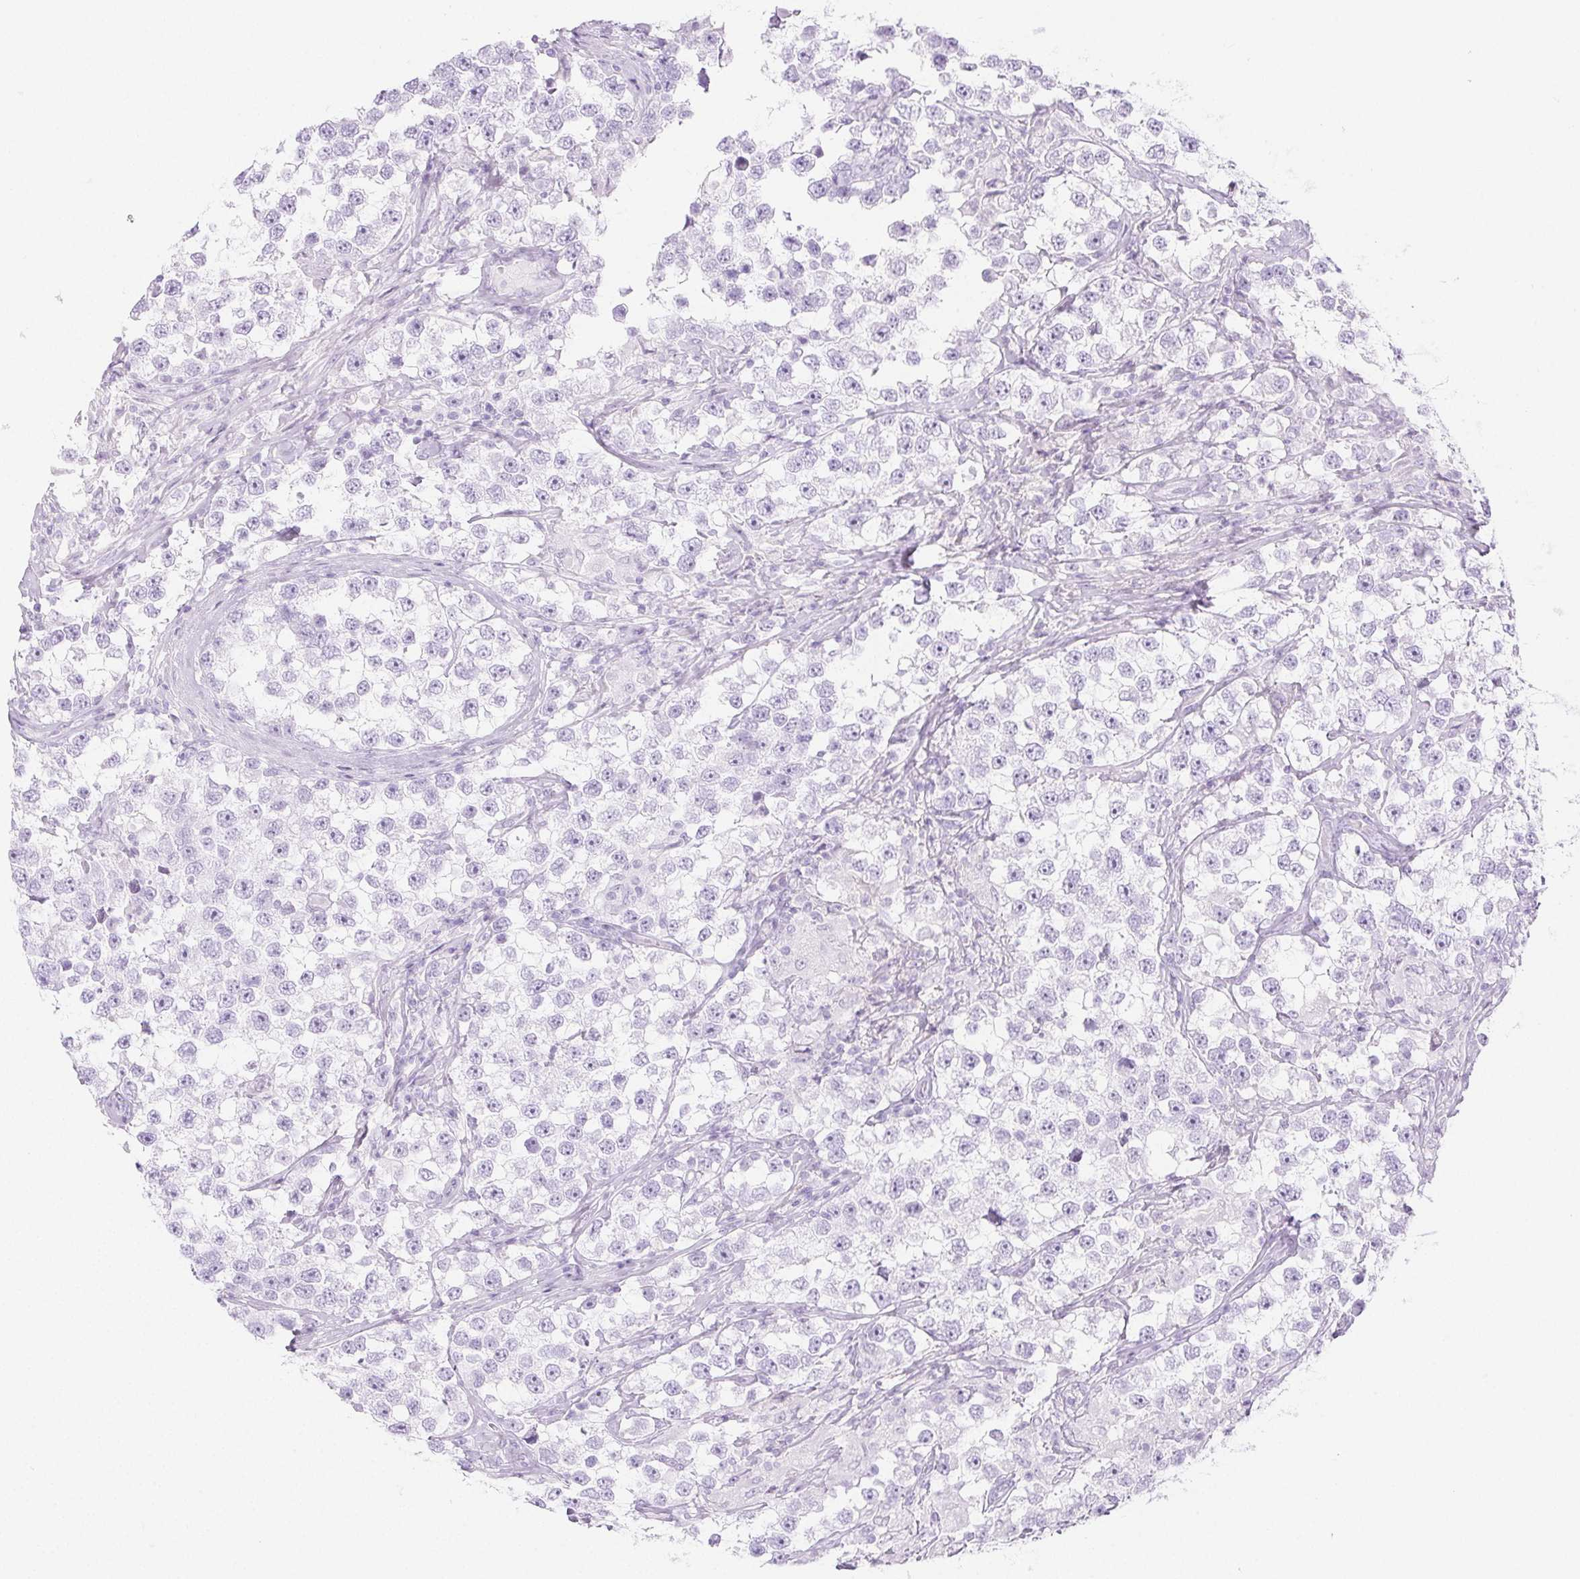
{"staining": {"intensity": "negative", "quantity": "none", "location": "none"}, "tissue": "testis cancer", "cell_type": "Tumor cells", "image_type": "cancer", "snomed": [{"axis": "morphology", "description": "Seminoma, NOS"}, {"axis": "topography", "description": "Testis"}], "caption": "DAB immunohistochemical staining of human testis seminoma displays no significant positivity in tumor cells.", "gene": "PI3", "patient": {"sex": "male", "age": 46}}